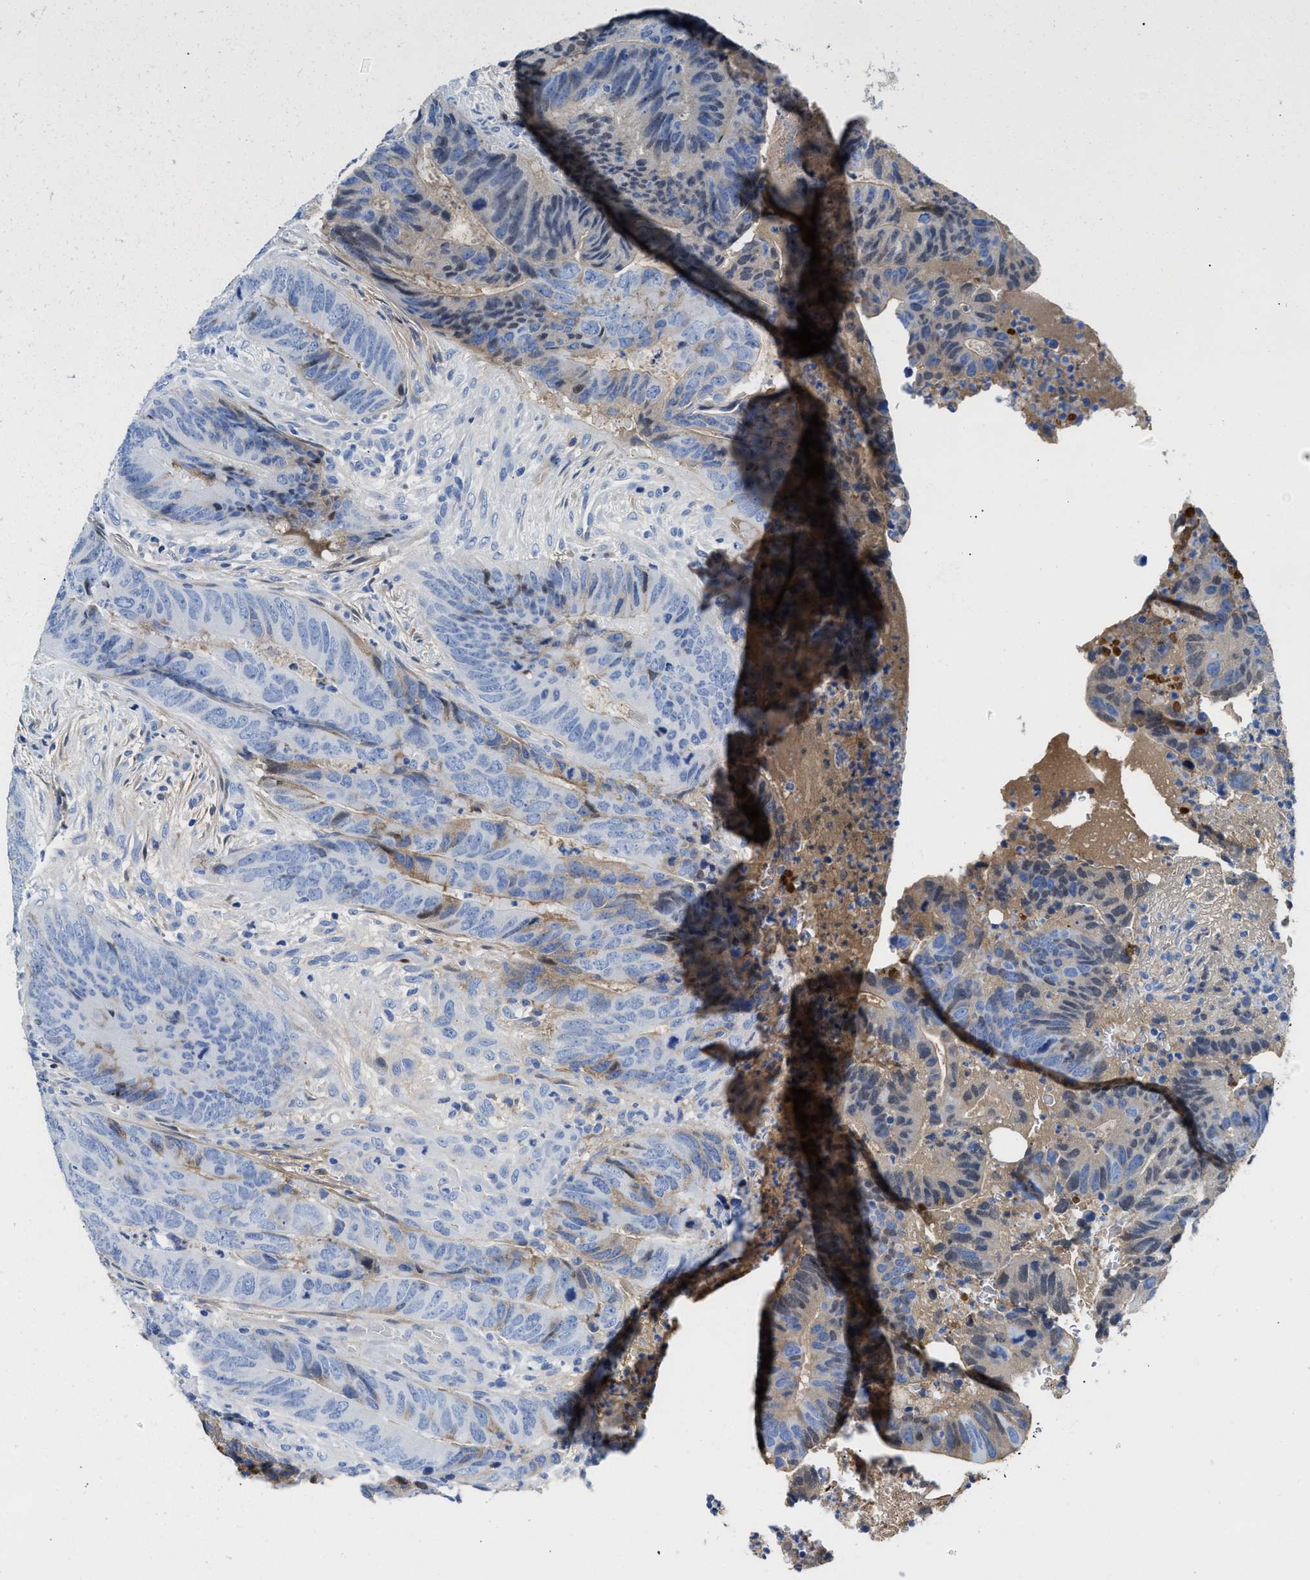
{"staining": {"intensity": "negative", "quantity": "none", "location": "none"}, "tissue": "colorectal cancer", "cell_type": "Tumor cells", "image_type": "cancer", "snomed": [{"axis": "morphology", "description": "Adenocarcinoma, NOS"}, {"axis": "topography", "description": "Colon"}], "caption": "DAB immunohistochemical staining of adenocarcinoma (colorectal) displays no significant expression in tumor cells.", "gene": "GC", "patient": {"sex": "male", "age": 56}}